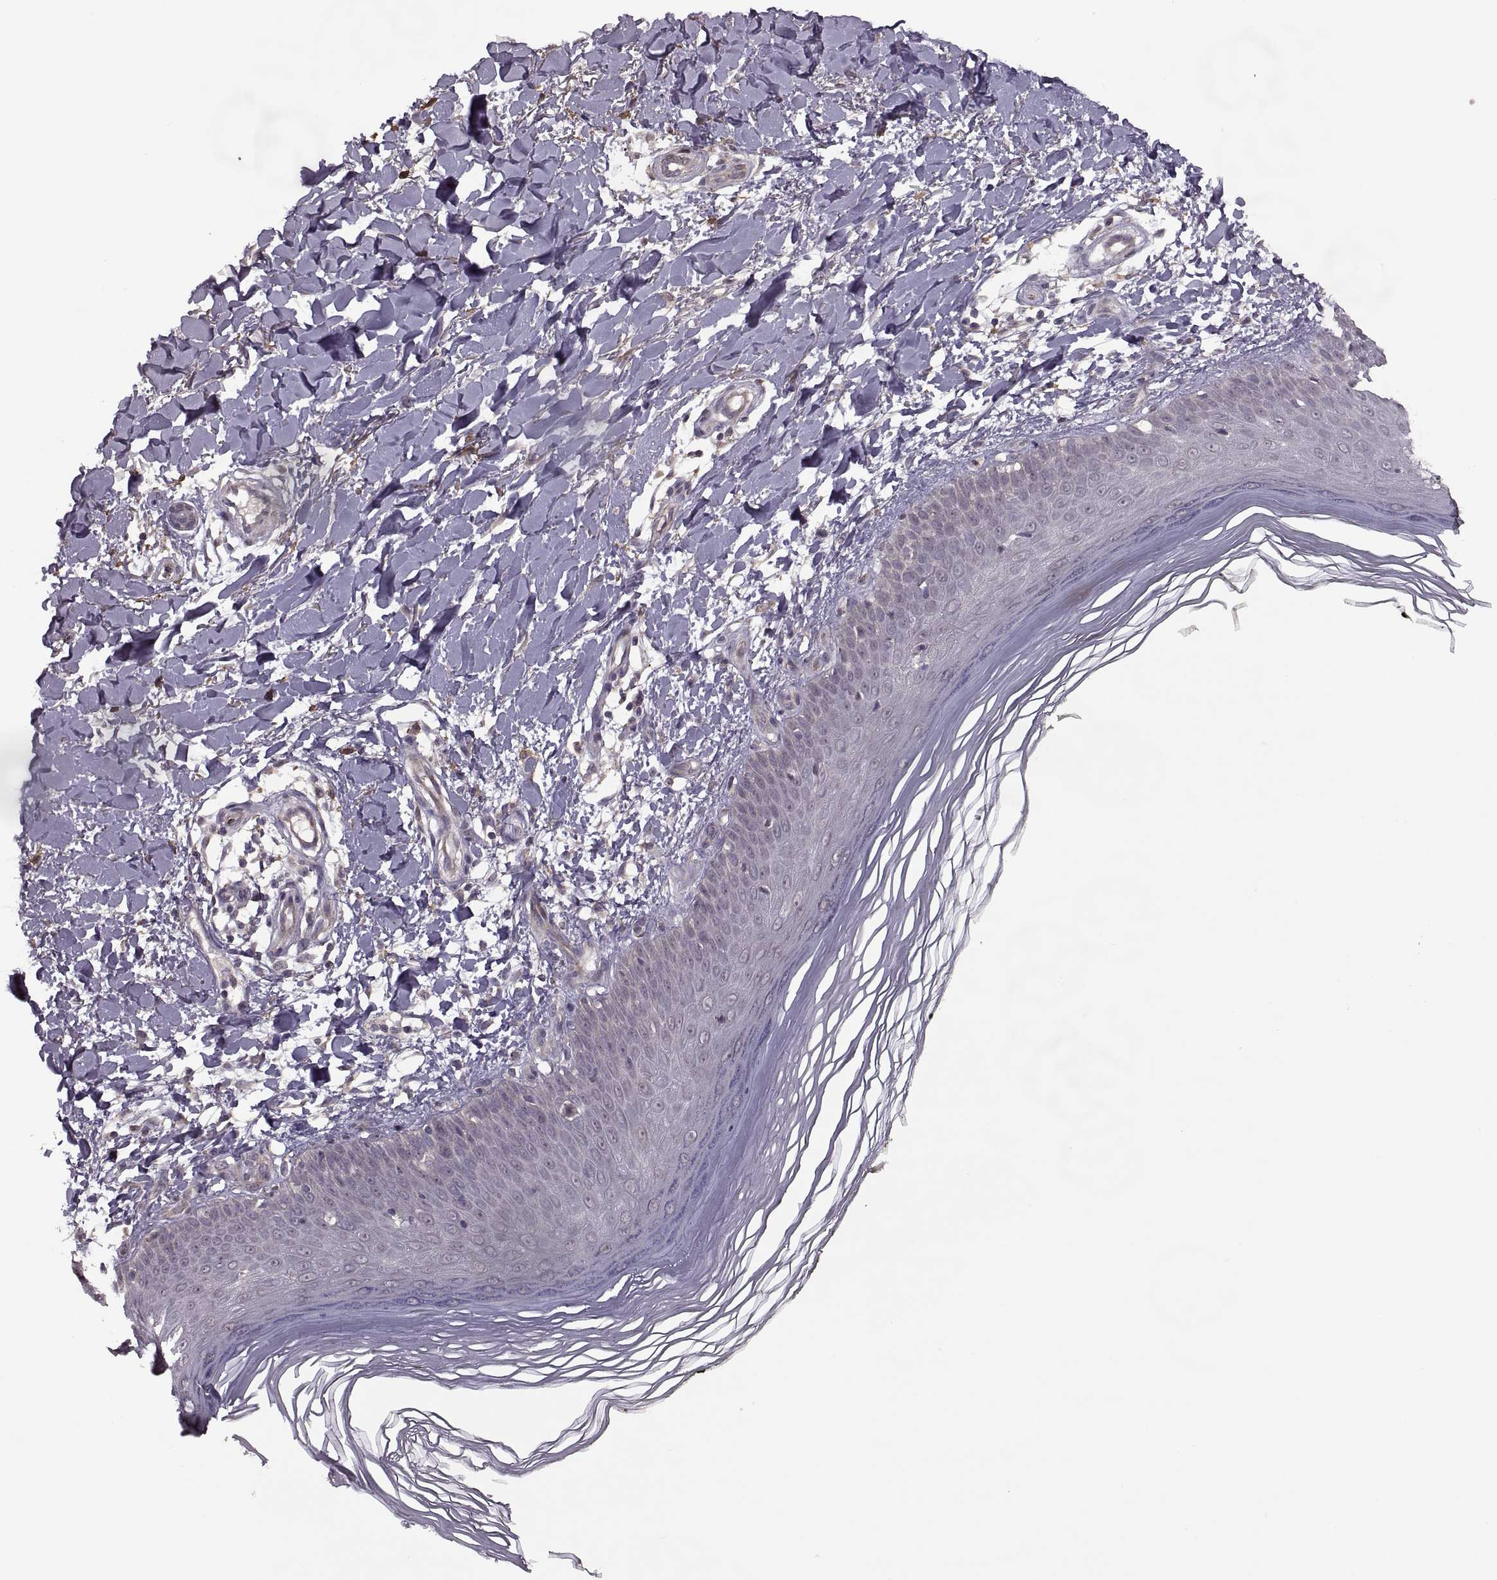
{"staining": {"intensity": "negative", "quantity": "none", "location": "none"}, "tissue": "skin", "cell_type": "Fibroblasts", "image_type": "normal", "snomed": [{"axis": "morphology", "description": "Normal tissue, NOS"}, {"axis": "topography", "description": "Skin"}], "caption": "DAB (3,3'-diaminobenzidine) immunohistochemical staining of normal human skin reveals no significant positivity in fibroblasts.", "gene": "PIERCE1", "patient": {"sex": "female", "age": 62}}